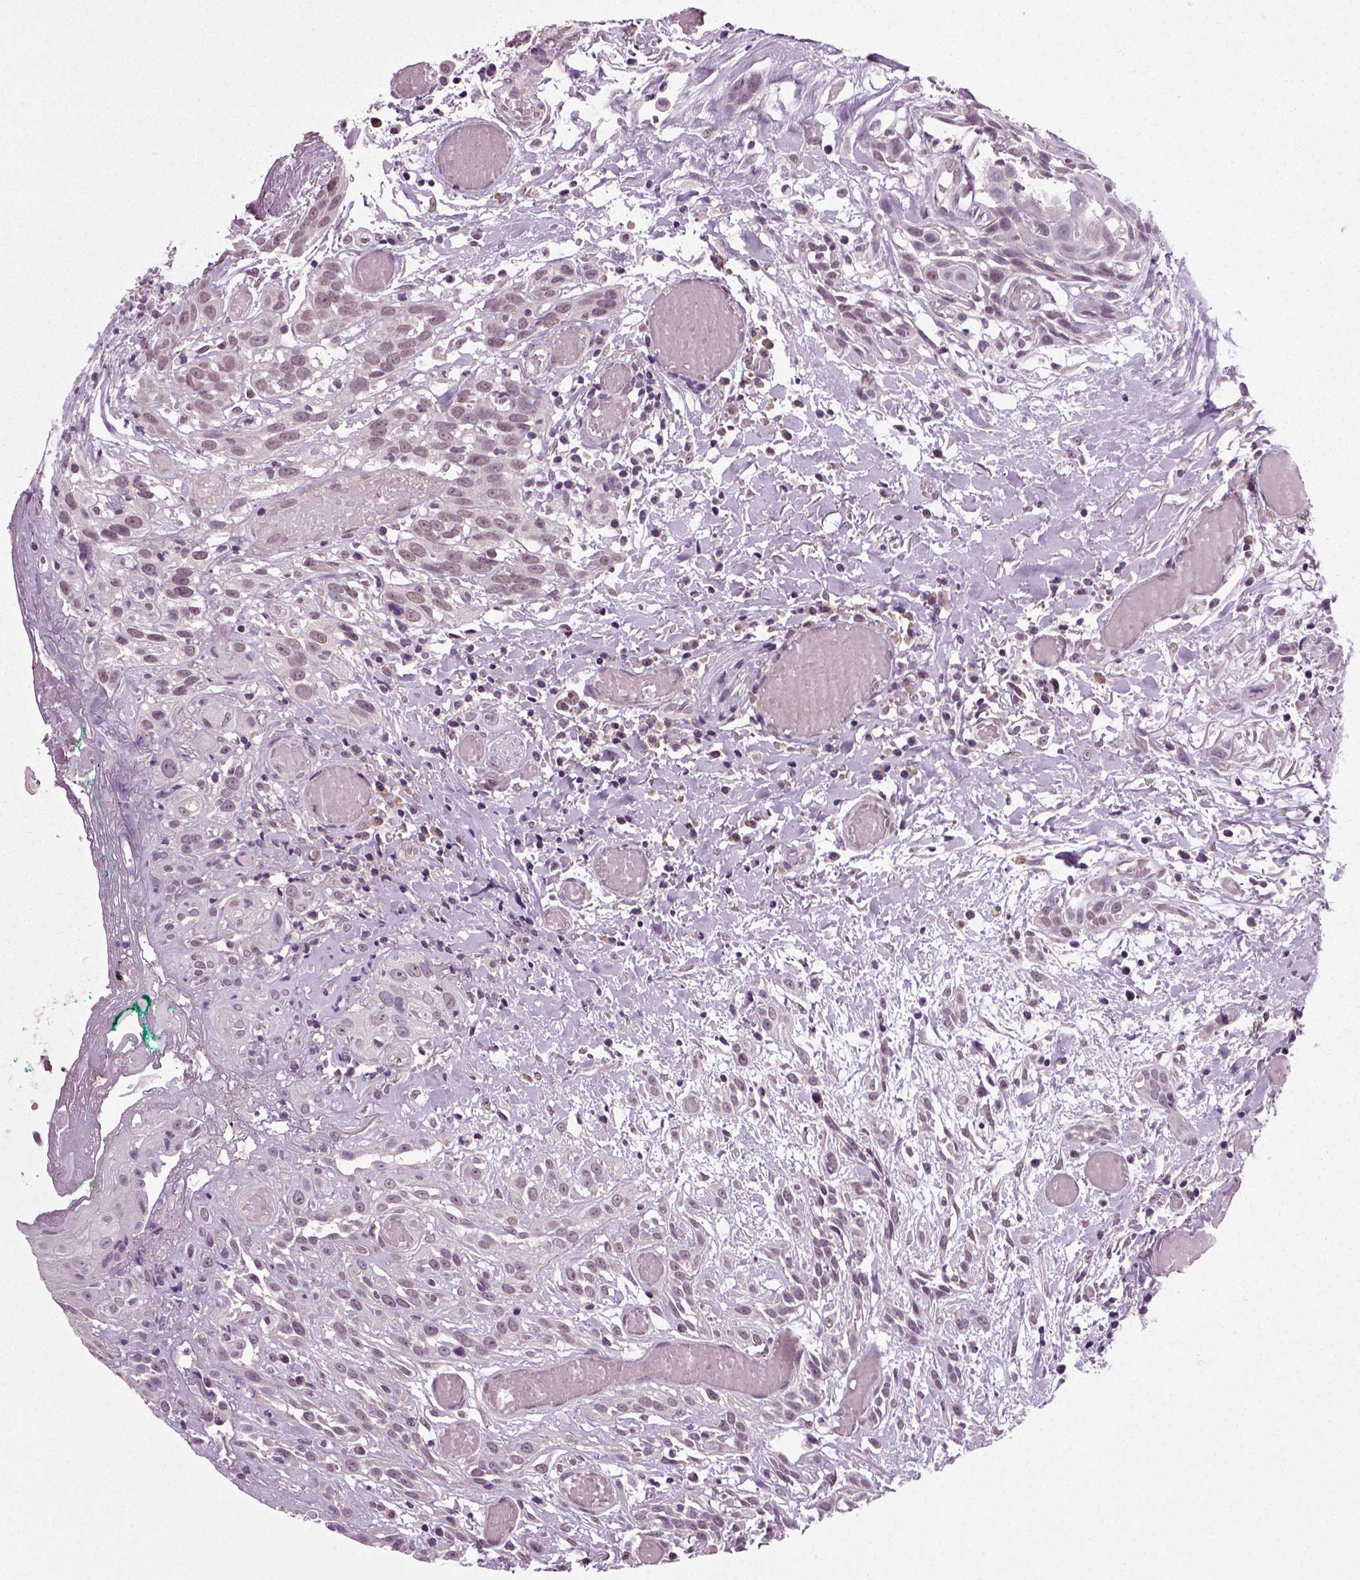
{"staining": {"intensity": "negative", "quantity": "none", "location": "none"}, "tissue": "head and neck cancer", "cell_type": "Tumor cells", "image_type": "cancer", "snomed": [{"axis": "morphology", "description": "Normal tissue, NOS"}, {"axis": "morphology", "description": "Squamous cell carcinoma, NOS"}, {"axis": "topography", "description": "Oral tissue"}, {"axis": "topography", "description": "Salivary gland"}, {"axis": "topography", "description": "Head-Neck"}], "caption": "There is no significant staining in tumor cells of head and neck squamous cell carcinoma.", "gene": "RCOR3", "patient": {"sex": "female", "age": 62}}